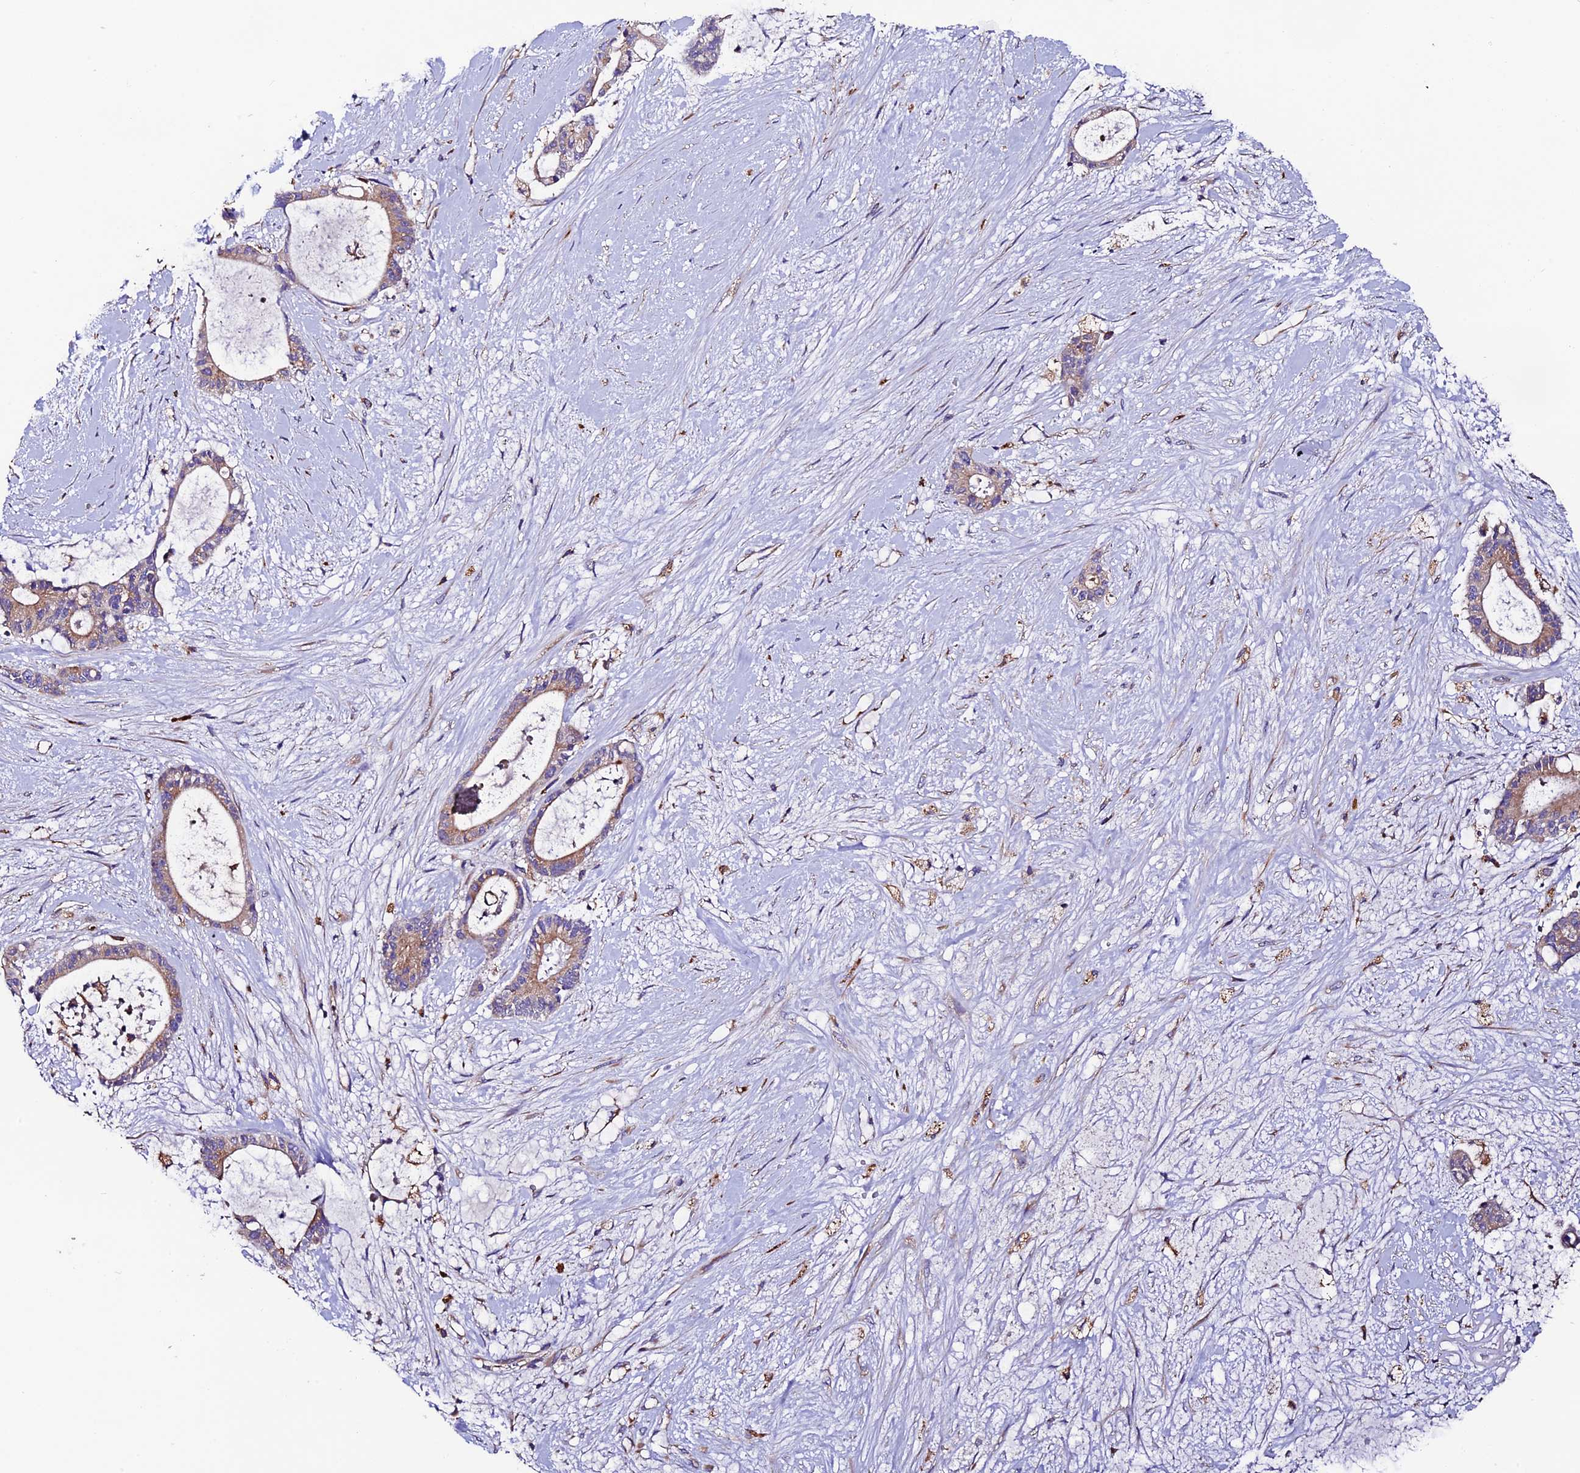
{"staining": {"intensity": "moderate", "quantity": ">75%", "location": "cytoplasmic/membranous"}, "tissue": "liver cancer", "cell_type": "Tumor cells", "image_type": "cancer", "snomed": [{"axis": "morphology", "description": "Normal tissue, NOS"}, {"axis": "morphology", "description": "Cholangiocarcinoma"}, {"axis": "topography", "description": "Liver"}, {"axis": "topography", "description": "Peripheral nerve tissue"}], "caption": "This micrograph shows immunohistochemistry staining of human liver cancer (cholangiocarcinoma), with medium moderate cytoplasmic/membranous staining in about >75% of tumor cells.", "gene": "CLN5", "patient": {"sex": "female", "age": 73}}